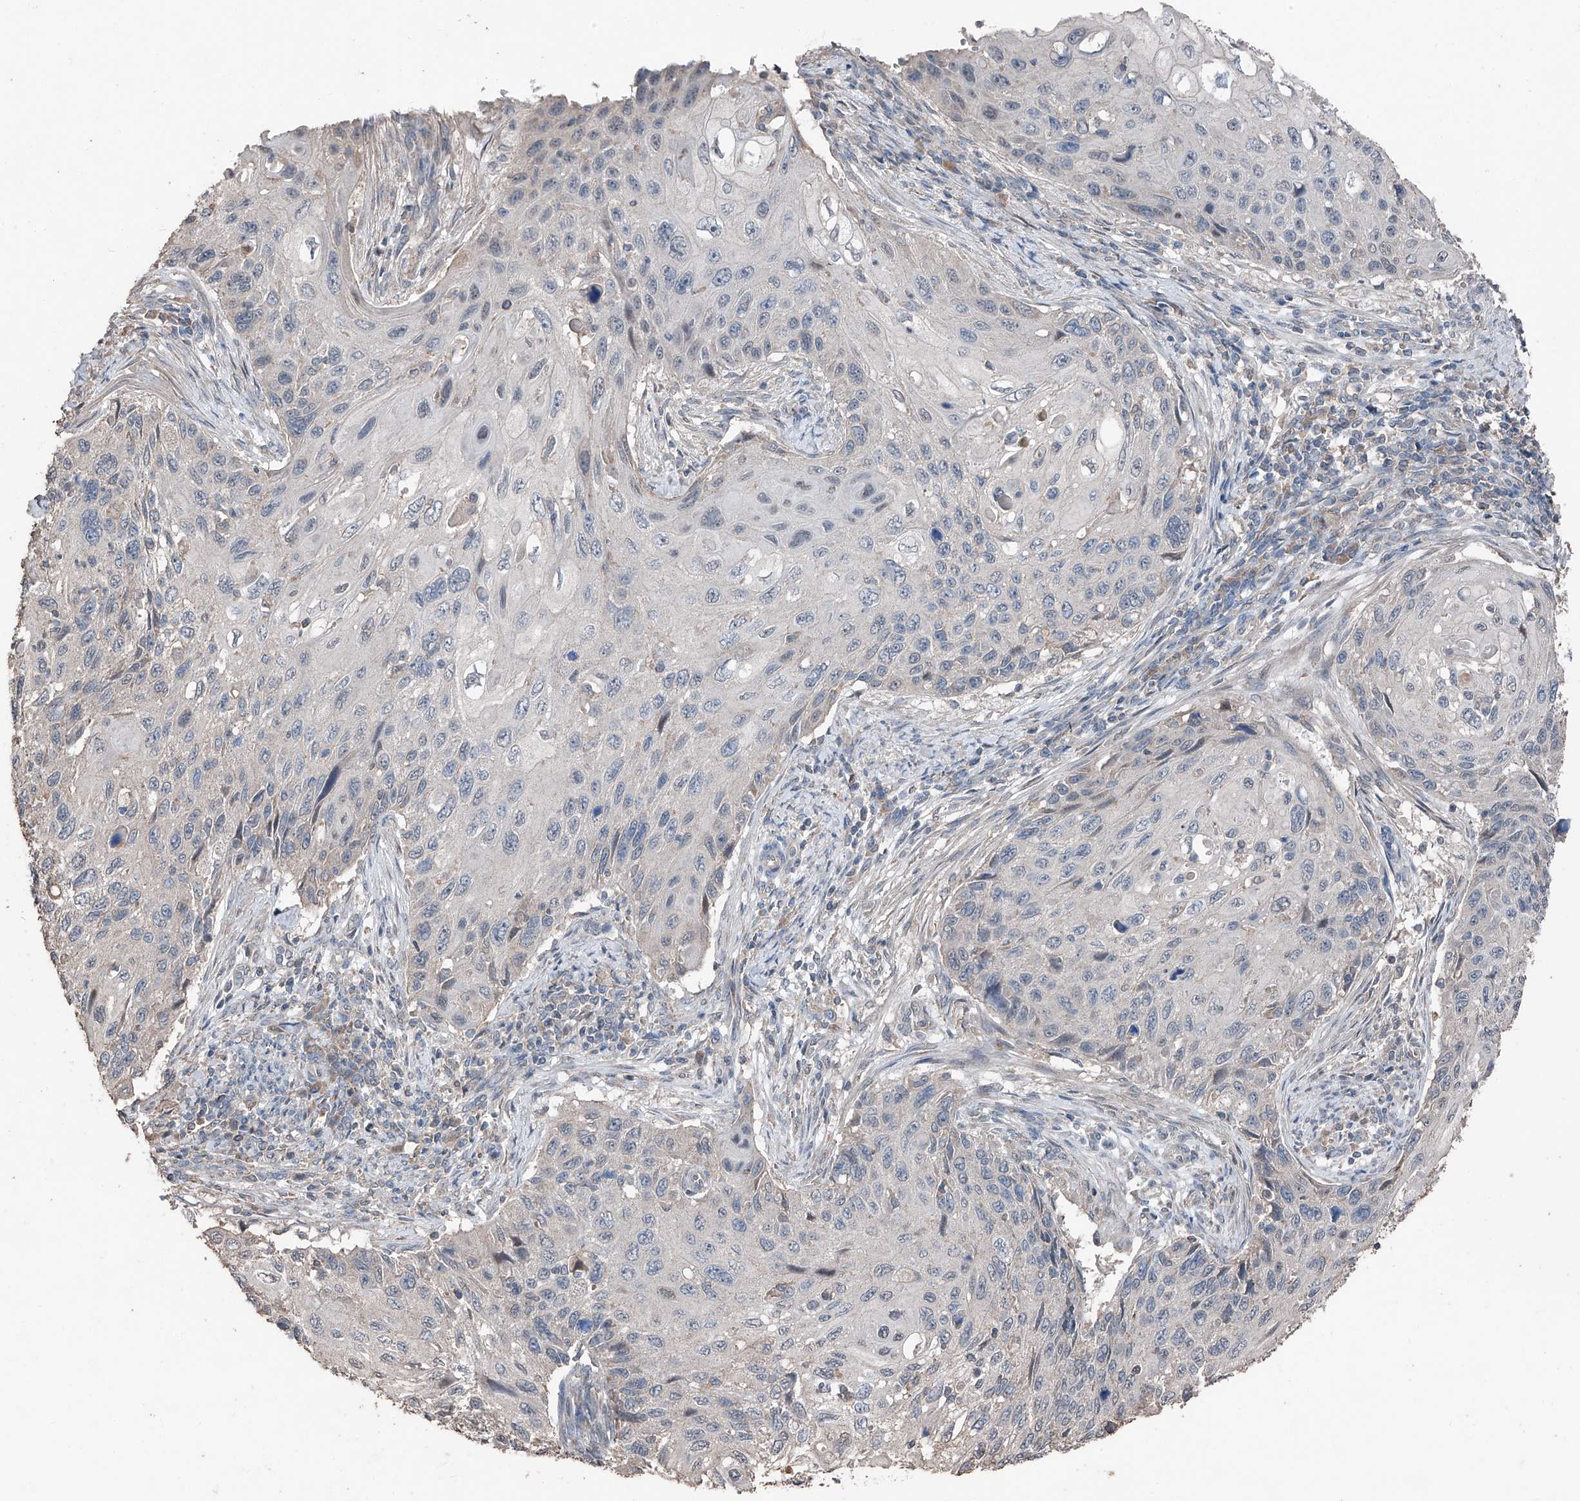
{"staining": {"intensity": "negative", "quantity": "none", "location": "none"}, "tissue": "cervical cancer", "cell_type": "Tumor cells", "image_type": "cancer", "snomed": [{"axis": "morphology", "description": "Squamous cell carcinoma, NOS"}, {"axis": "topography", "description": "Cervix"}], "caption": "Tumor cells show no significant expression in squamous cell carcinoma (cervical).", "gene": "MAMLD1", "patient": {"sex": "female", "age": 70}}